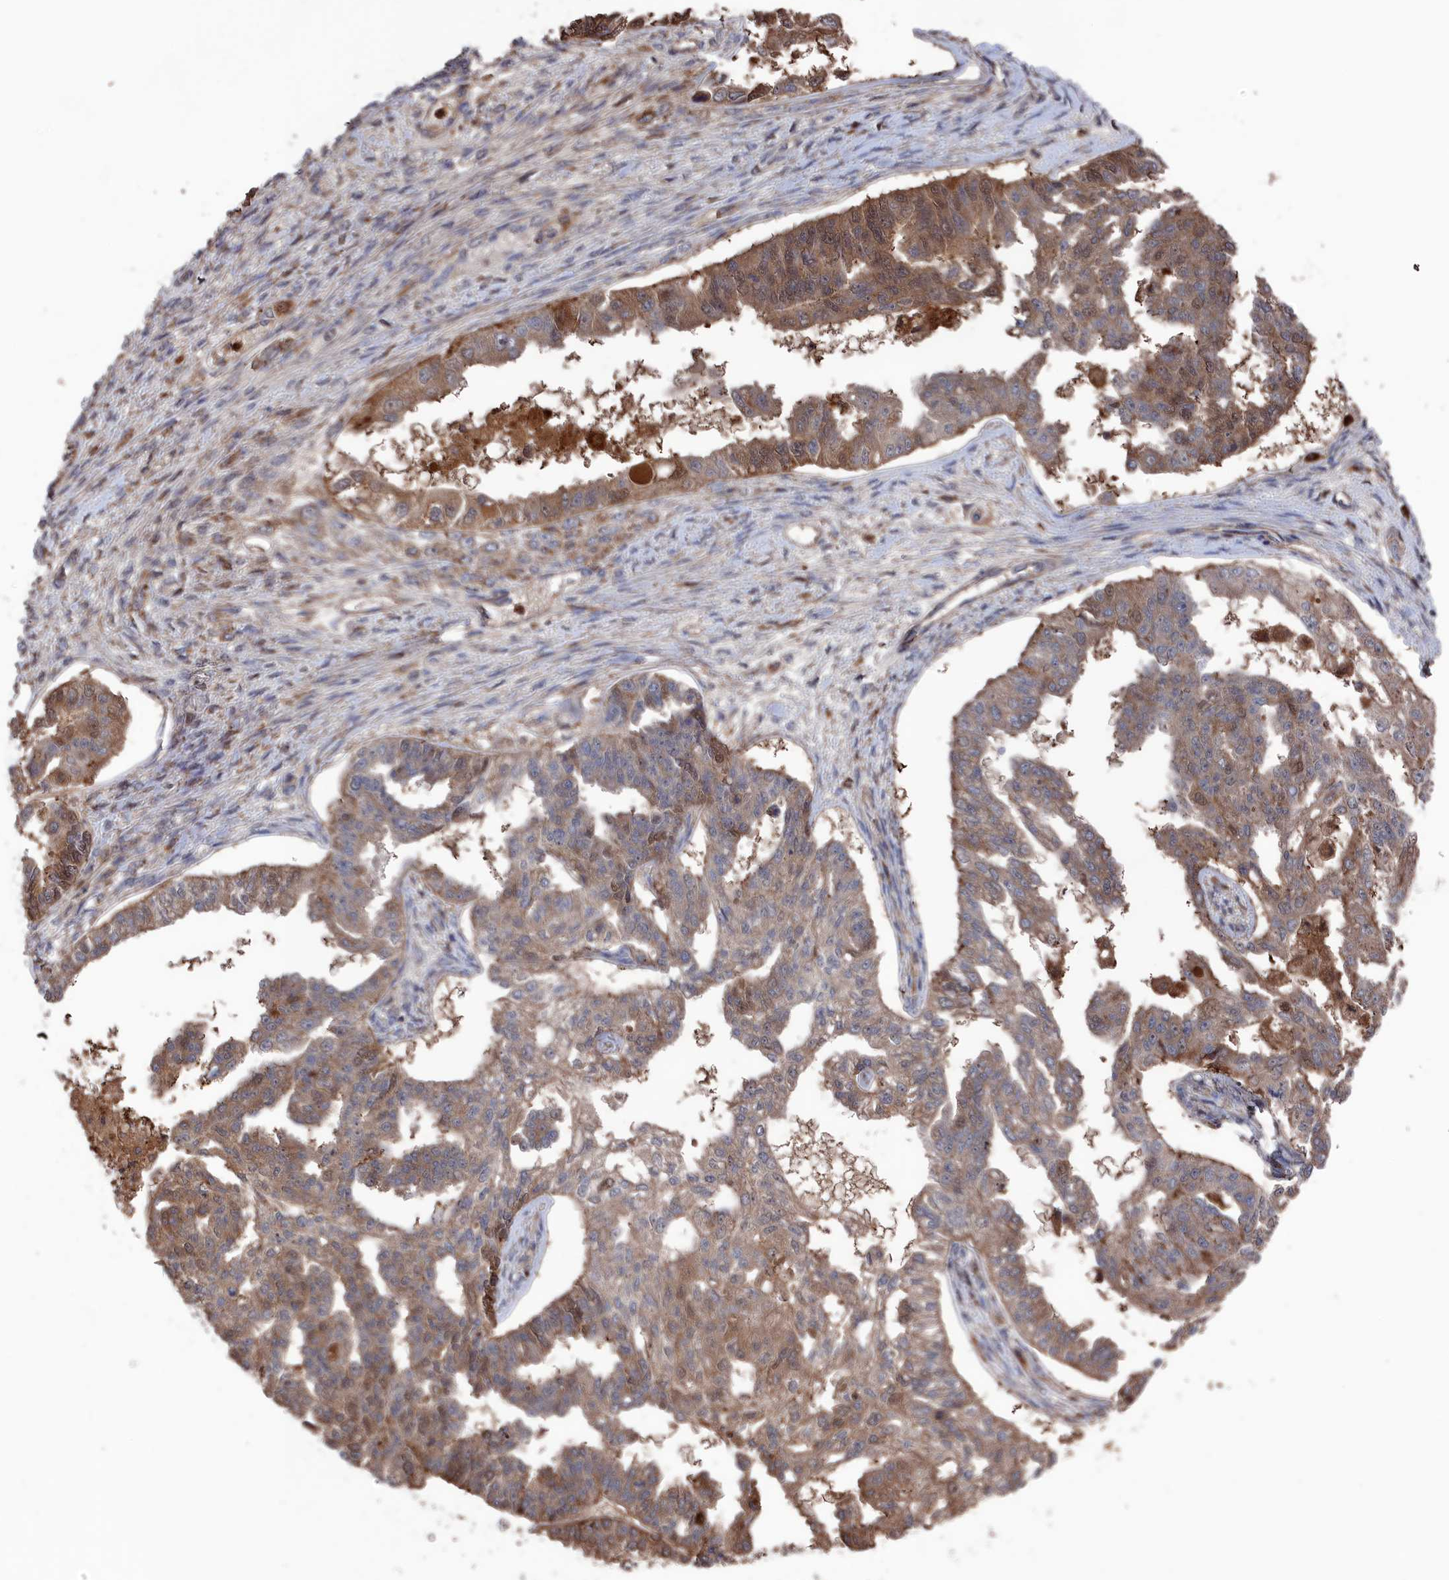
{"staining": {"intensity": "moderate", "quantity": "25%-75%", "location": "cytoplasmic/membranous,nuclear"}, "tissue": "ovarian cancer", "cell_type": "Tumor cells", "image_type": "cancer", "snomed": [{"axis": "morphology", "description": "Cystadenocarcinoma, serous, NOS"}, {"axis": "topography", "description": "Ovary"}], "caption": "Ovarian serous cystadenocarcinoma stained for a protein (brown) exhibits moderate cytoplasmic/membranous and nuclear positive positivity in approximately 25%-75% of tumor cells.", "gene": "PLA2G15", "patient": {"sex": "female", "age": 58}}